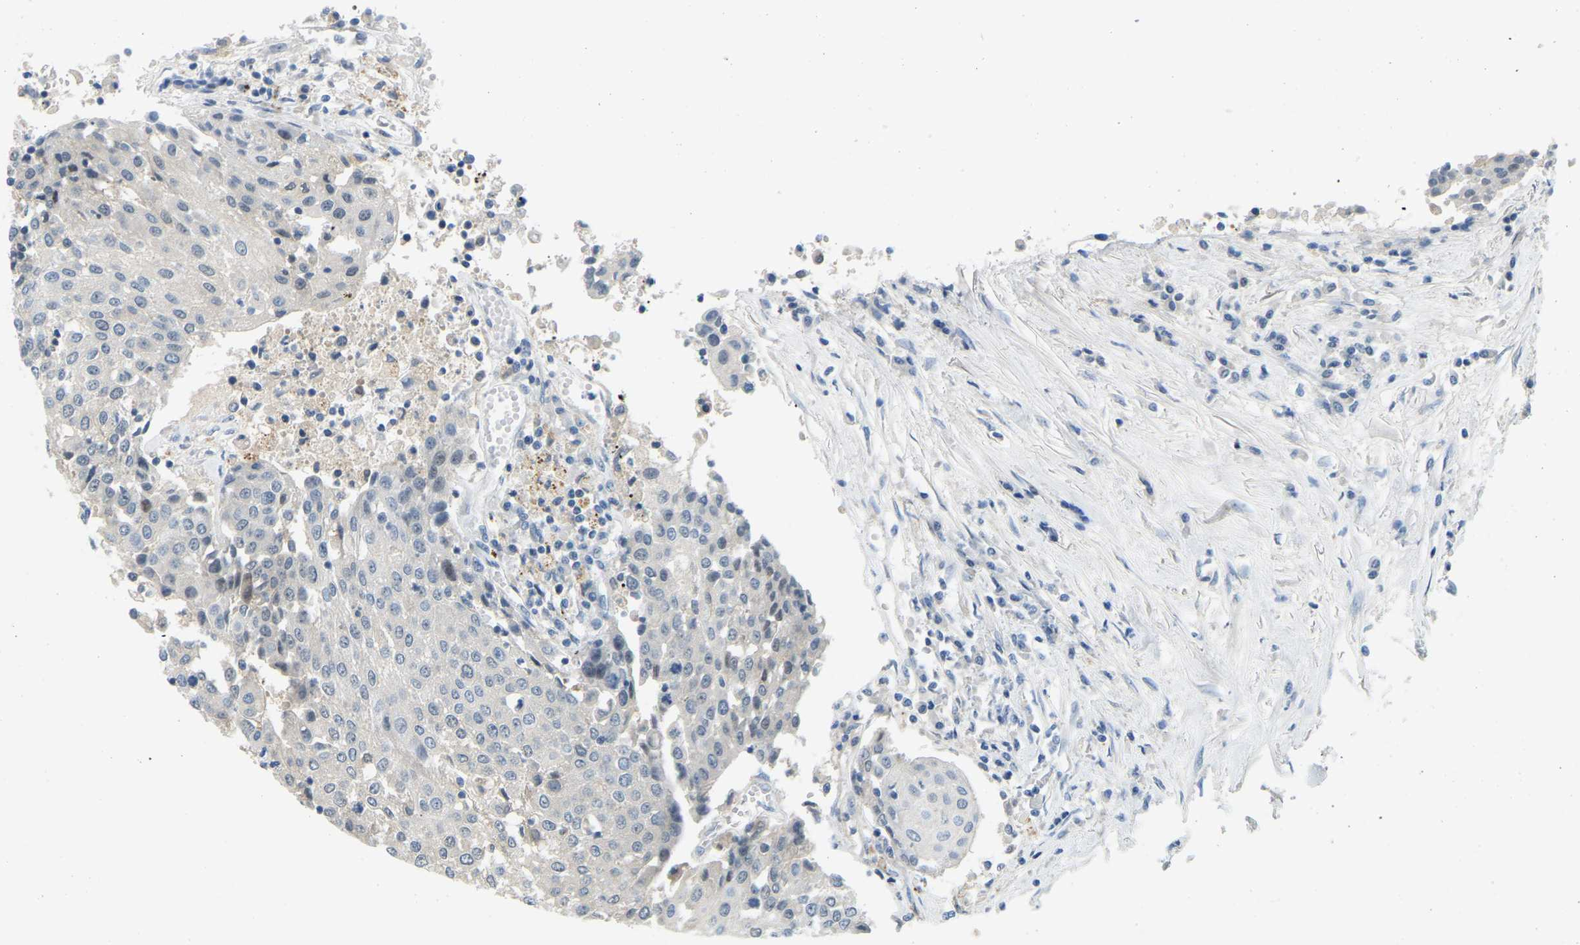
{"staining": {"intensity": "negative", "quantity": "none", "location": "none"}, "tissue": "urothelial cancer", "cell_type": "Tumor cells", "image_type": "cancer", "snomed": [{"axis": "morphology", "description": "Urothelial carcinoma, High grade"}, {"axis": "topography", "description": "Urinary bladder"}], "caption": "A photomicrograph of high-grade urothelial carcinoma stained for a protein shows no brown staining in tumor cells.", "gene": "NME8", "patient": {"sex": "female", "age": 85}}